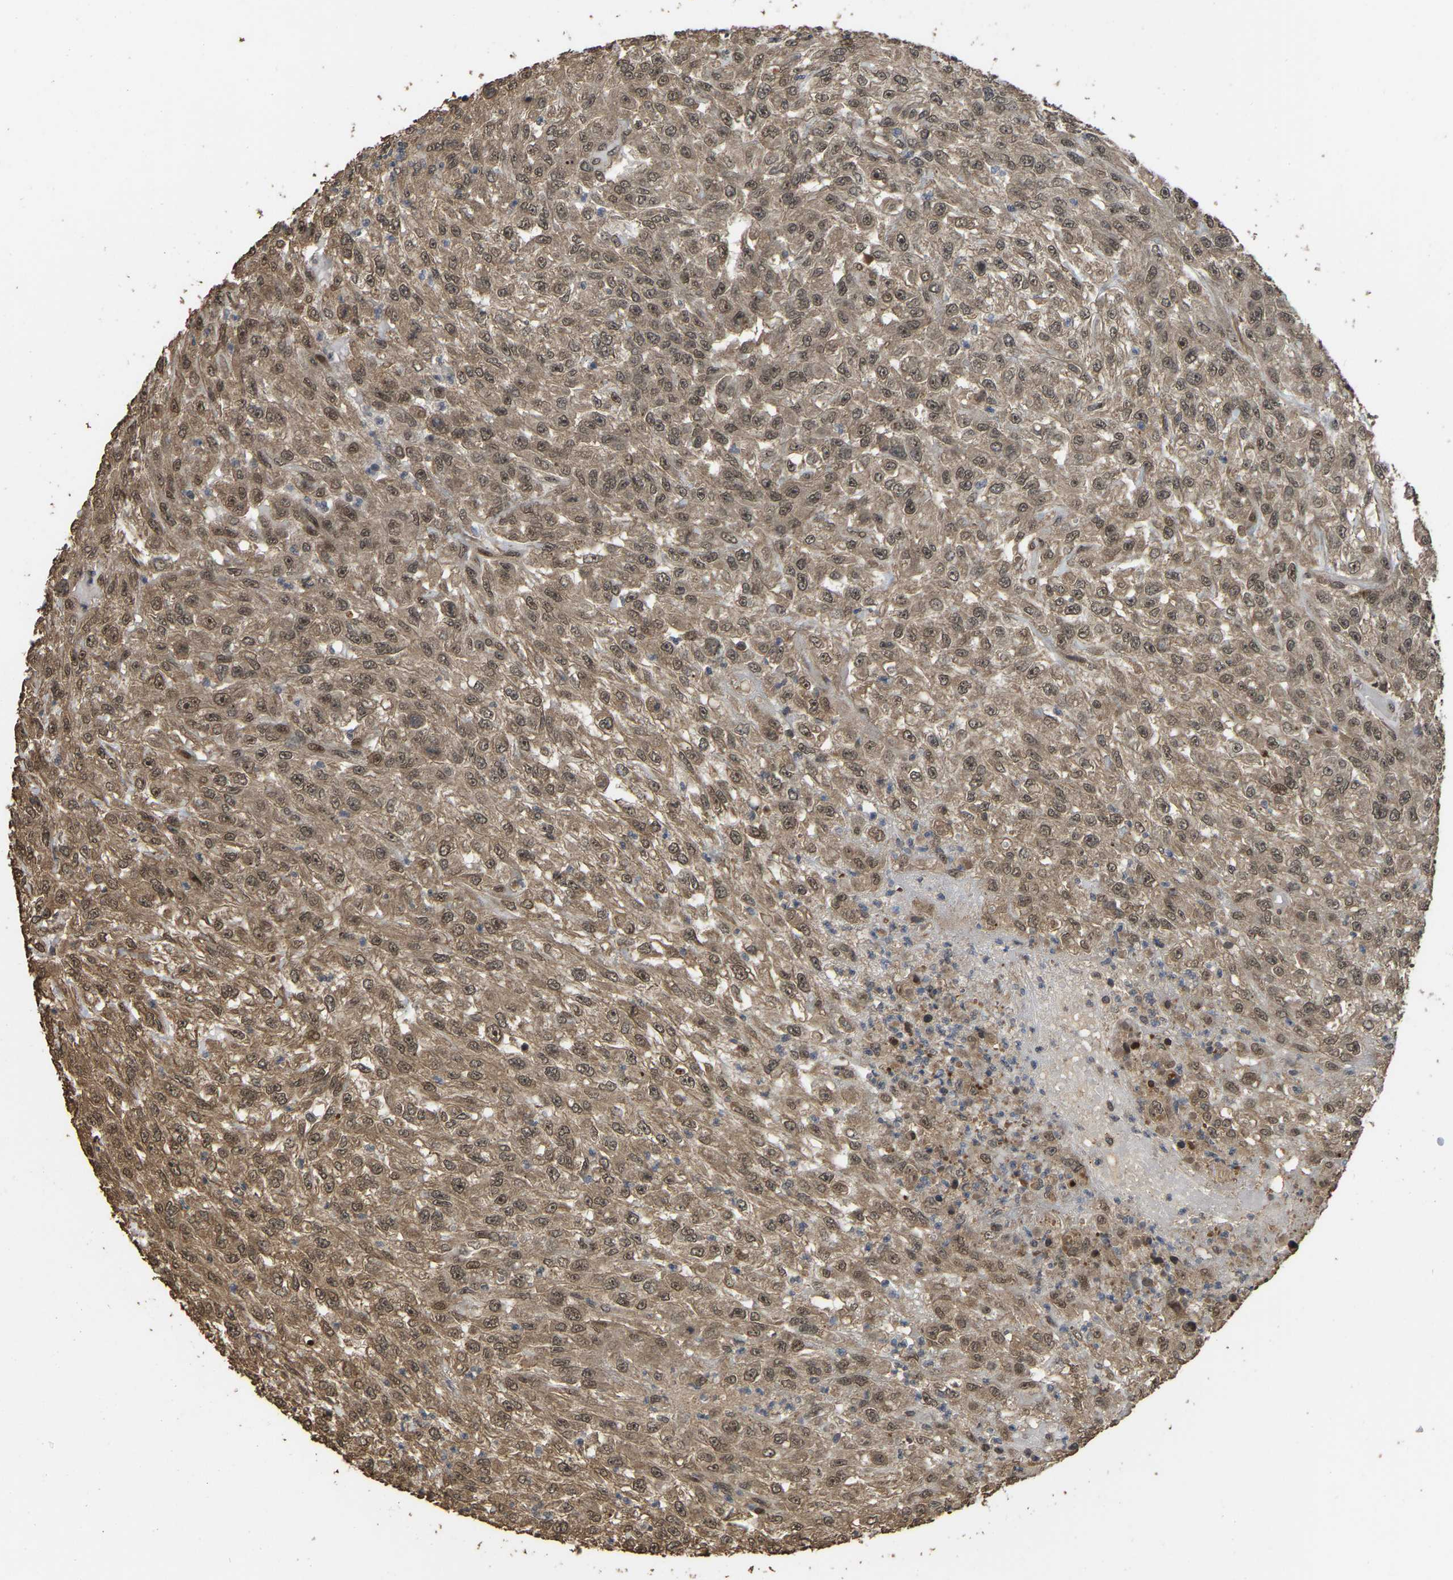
{"staining": {"intensity": "weak", "quantity": ">75%", "location": "cytoplasmic/membranous,nuclear"}, "tissue": "urothelial cancer", "cell_type": "Tumor cells", "image_type": "cancer", "snomed": [{"axis": "morphology", "description": "Urothelial carcinoma, High grade"}, {"axis": "topography", "description": "Urinary bladder"}], "caption": "The micrograph reveals a brown stain indicating the presence of a protein in the cytoplasmic/membranous and nuclear of tumor cells in urothelial cancer. The staining was performed using DAB to visualize the protein expression in brown, while the nuclei were stained in blue with hematoxylin (Magnification: 20x).", "gene": "ARHGAP23", "patient": {"sex": "male", "age": 46}}